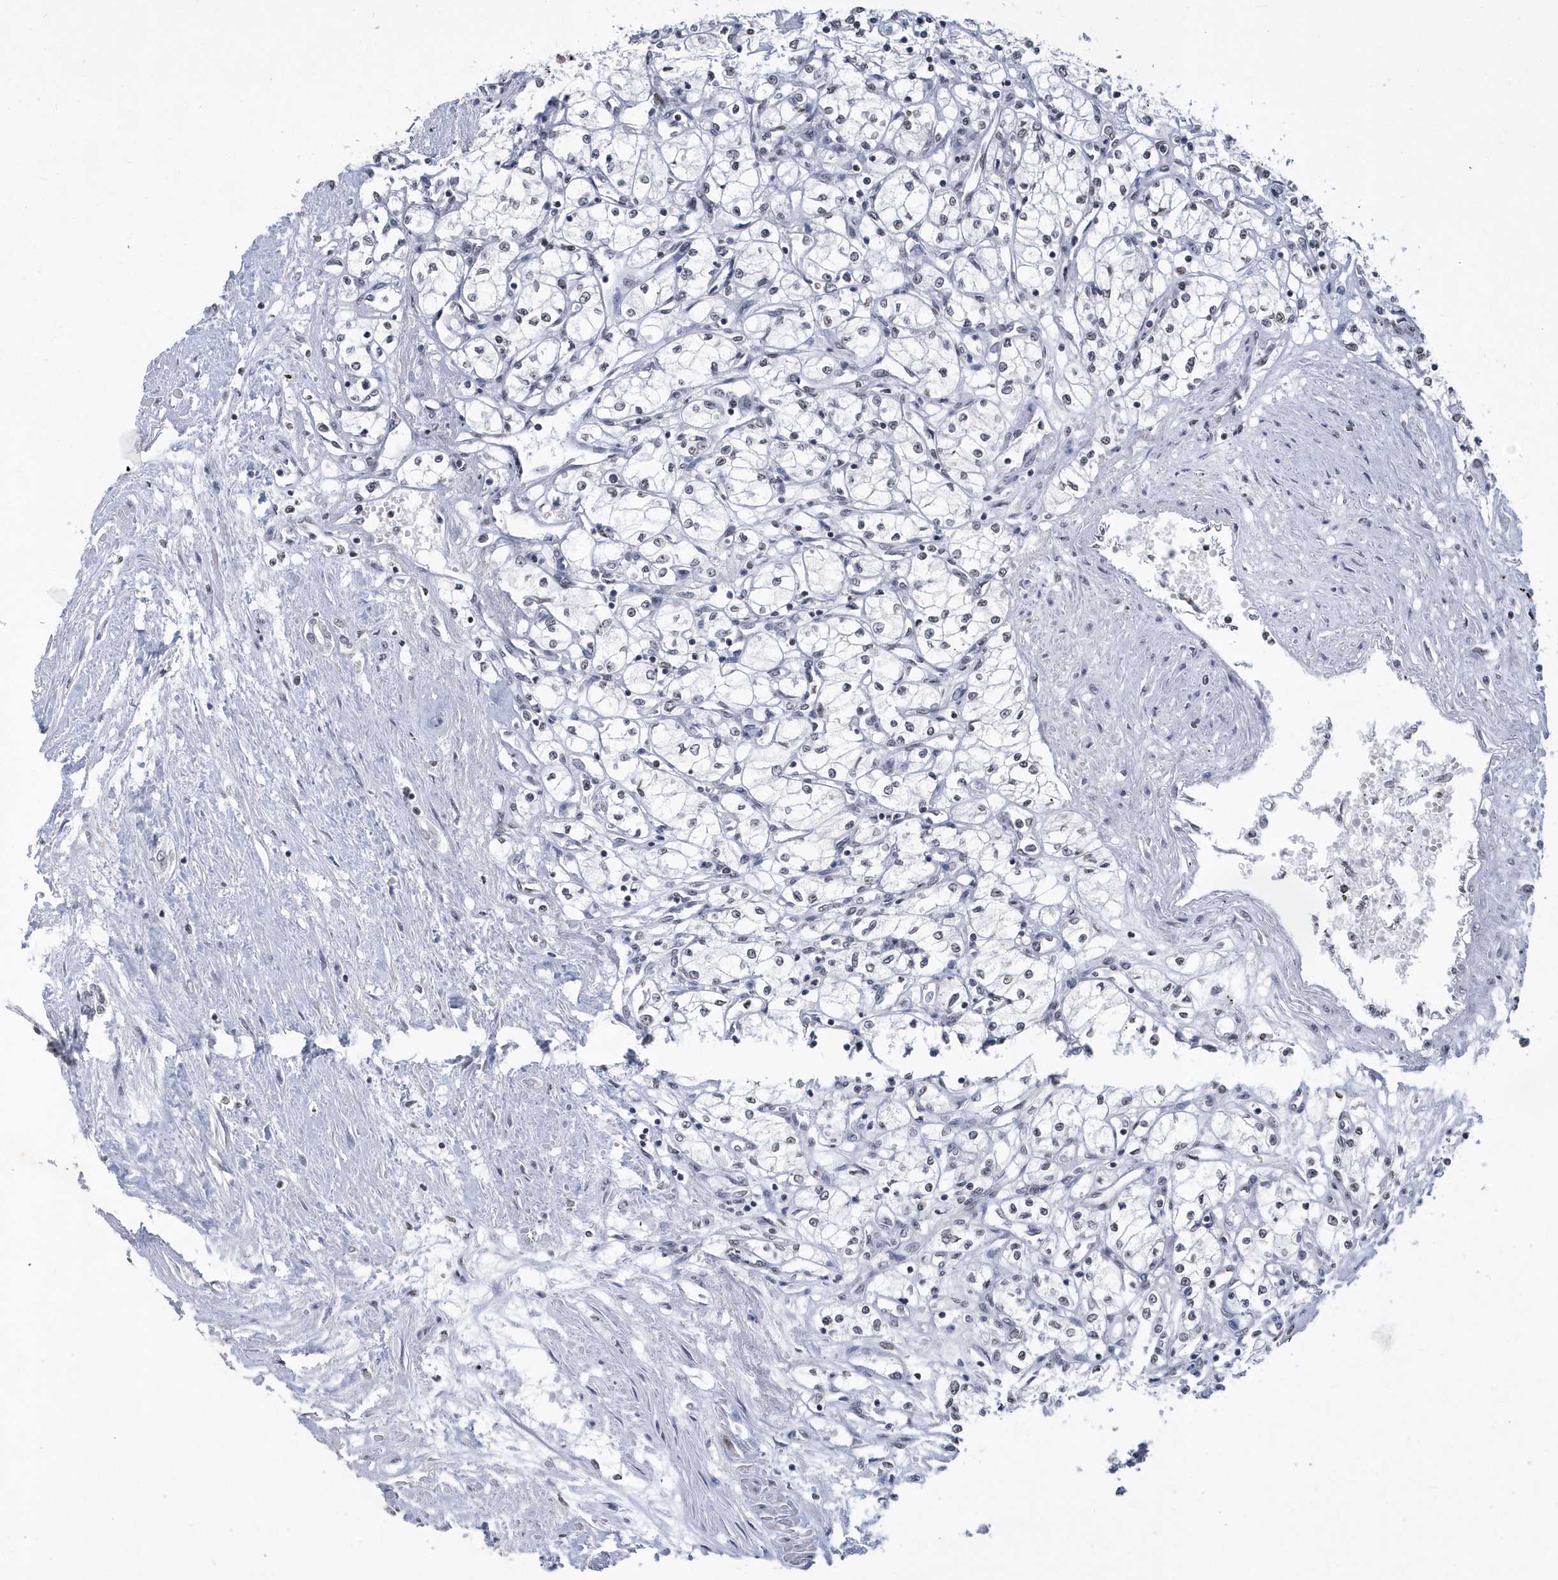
{"staining": {"intensity": "negative", "quantity": "none", "location": "none"}, "tissue": "renal cancer", "cell_type": "Tumor cells", "image_type": "cancer", "snomed": [{"axis": "morphology", "description": "Adenocarcinoma, NOS"}, {"axis": "topography", "description": "Kidney"}], "caption": "A high-resolution image shows immunohistochemistry staining of renal cancer, which demonstrates no significant expression in tumor cells. Nuclei are stained in blue.", "gene": "VWA5B2", "patient": {"sex": "male", "age": 59}}